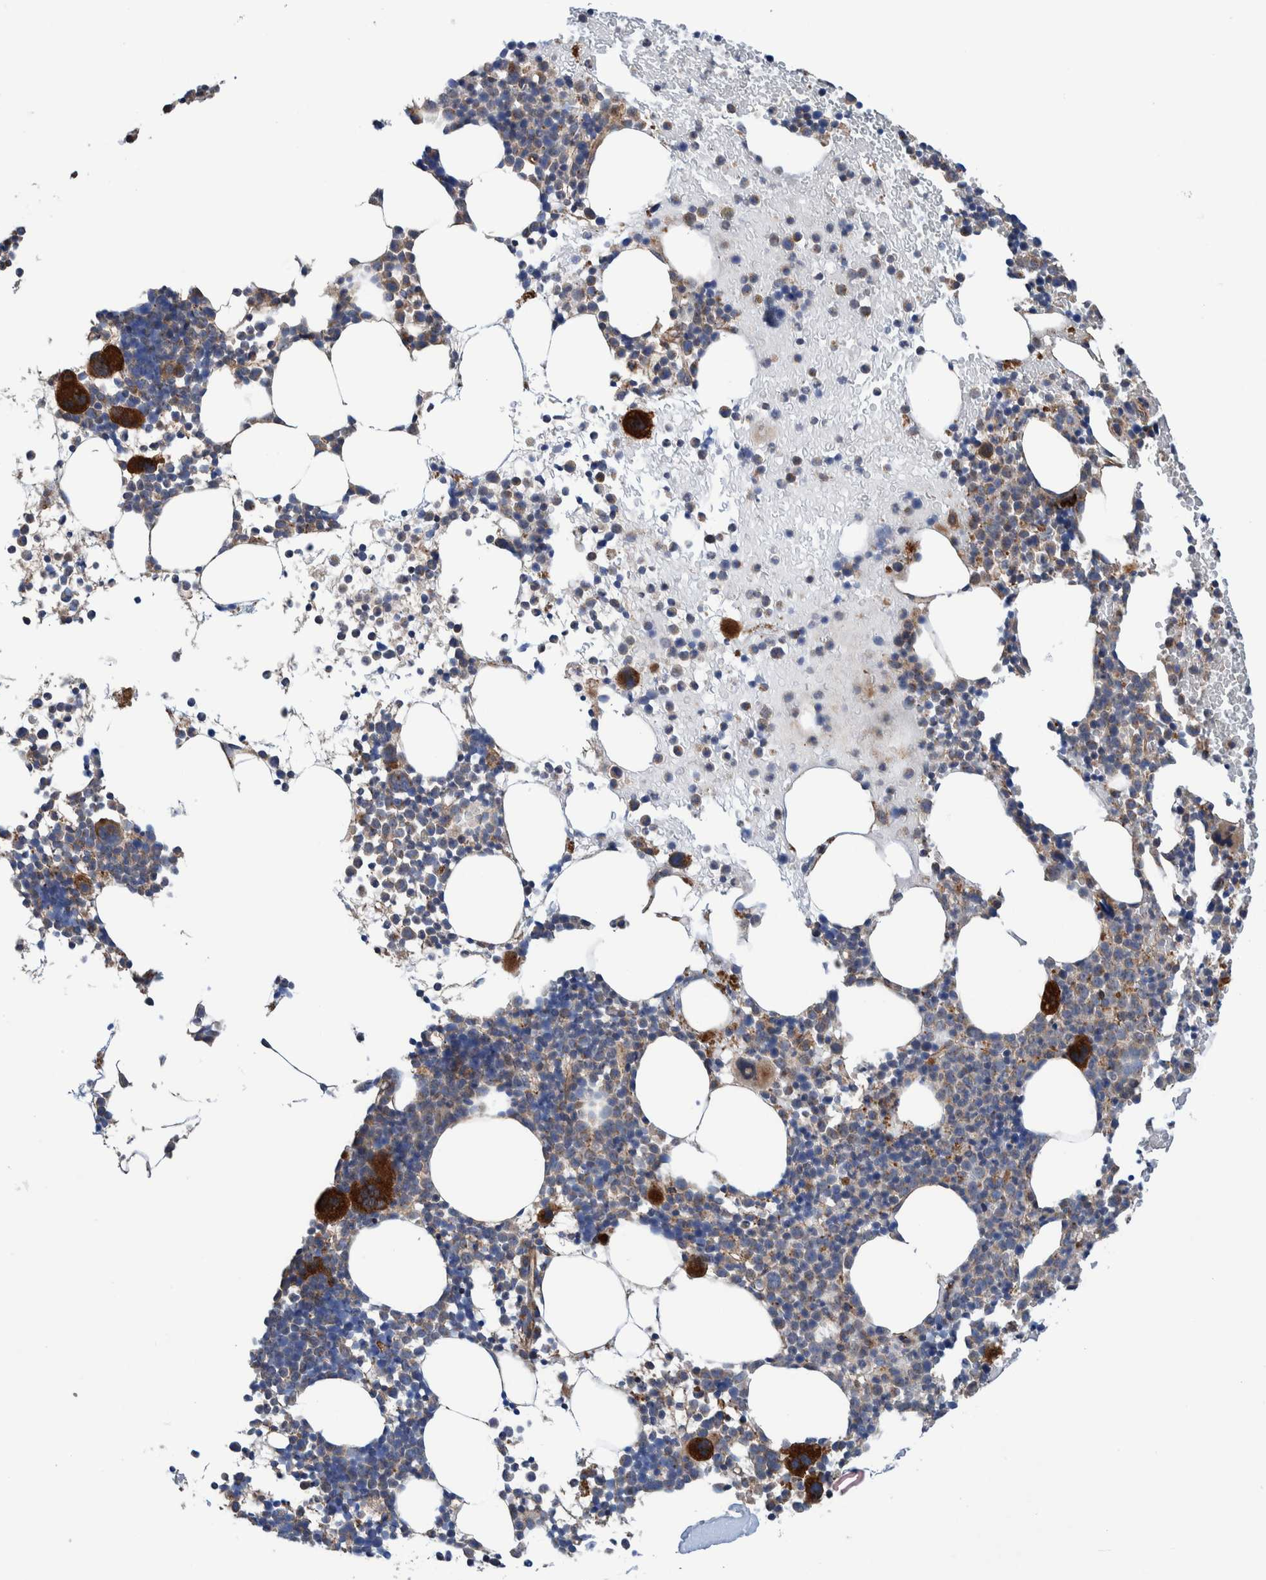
{"staining": {"intensity": "strong", "quantity": "<25%", "location": "cytoplasmic/membranous"}, "tissue": "bone marrow", "cell_type": "Hematopoietic cells", "image_type": "normal", "snomed": [{"axis": "morphology", "description": "Normal tissue, NOS"}, {"axis": "morphology", "description": "Inflammation, NOS"}, {"axis": "topography", "description": "Bone marrow"}], "caption": "Protein expression analysis of normal human bone marrow reveals strong cytoplasmic/membranous expression in about <25% of hematopoietic cells. (Brightfield microscopy of DAB IHC at high magnification).", "gene": "ENSG00000262660", "patient": {"sex": "male", "age": 78}}